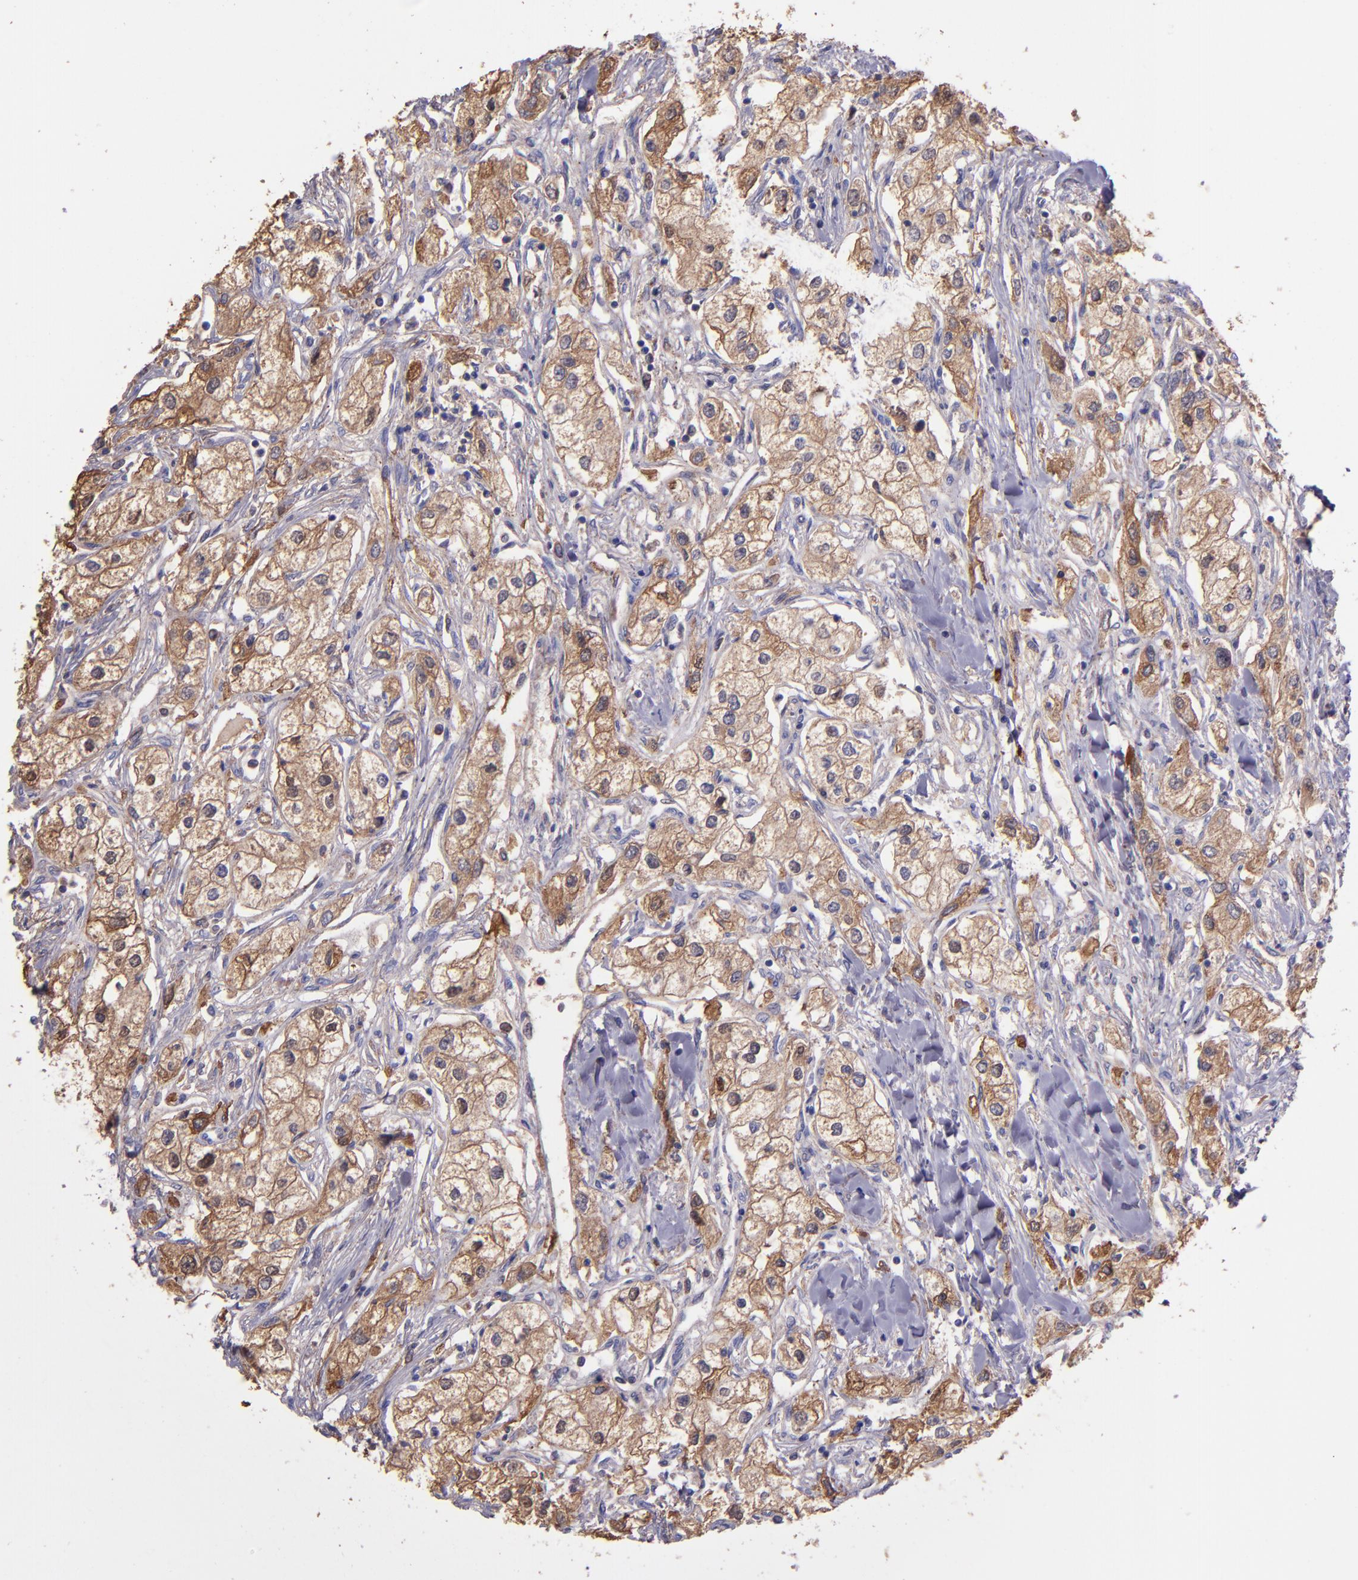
{"staining": {"intensity": "moderate", "quantity": ">75%", "location": "cytoplasmic/membranous"}, "tissue": "renal cancer", "cell_type": "Tumor cells", "image_type": "cancer", "snomed": [{"axis": "morphology", "description": "Adenocarcinoma, NOS"}, {"axis": "topography", "description": "Kidney"}], "caption": "An image of renal cancer stained for a protein shows moderate cytoplasmic/membranous brown staining in tumor cells.", "gene": "WASHC1", "patient": {"sex": "male", "age": 57}}